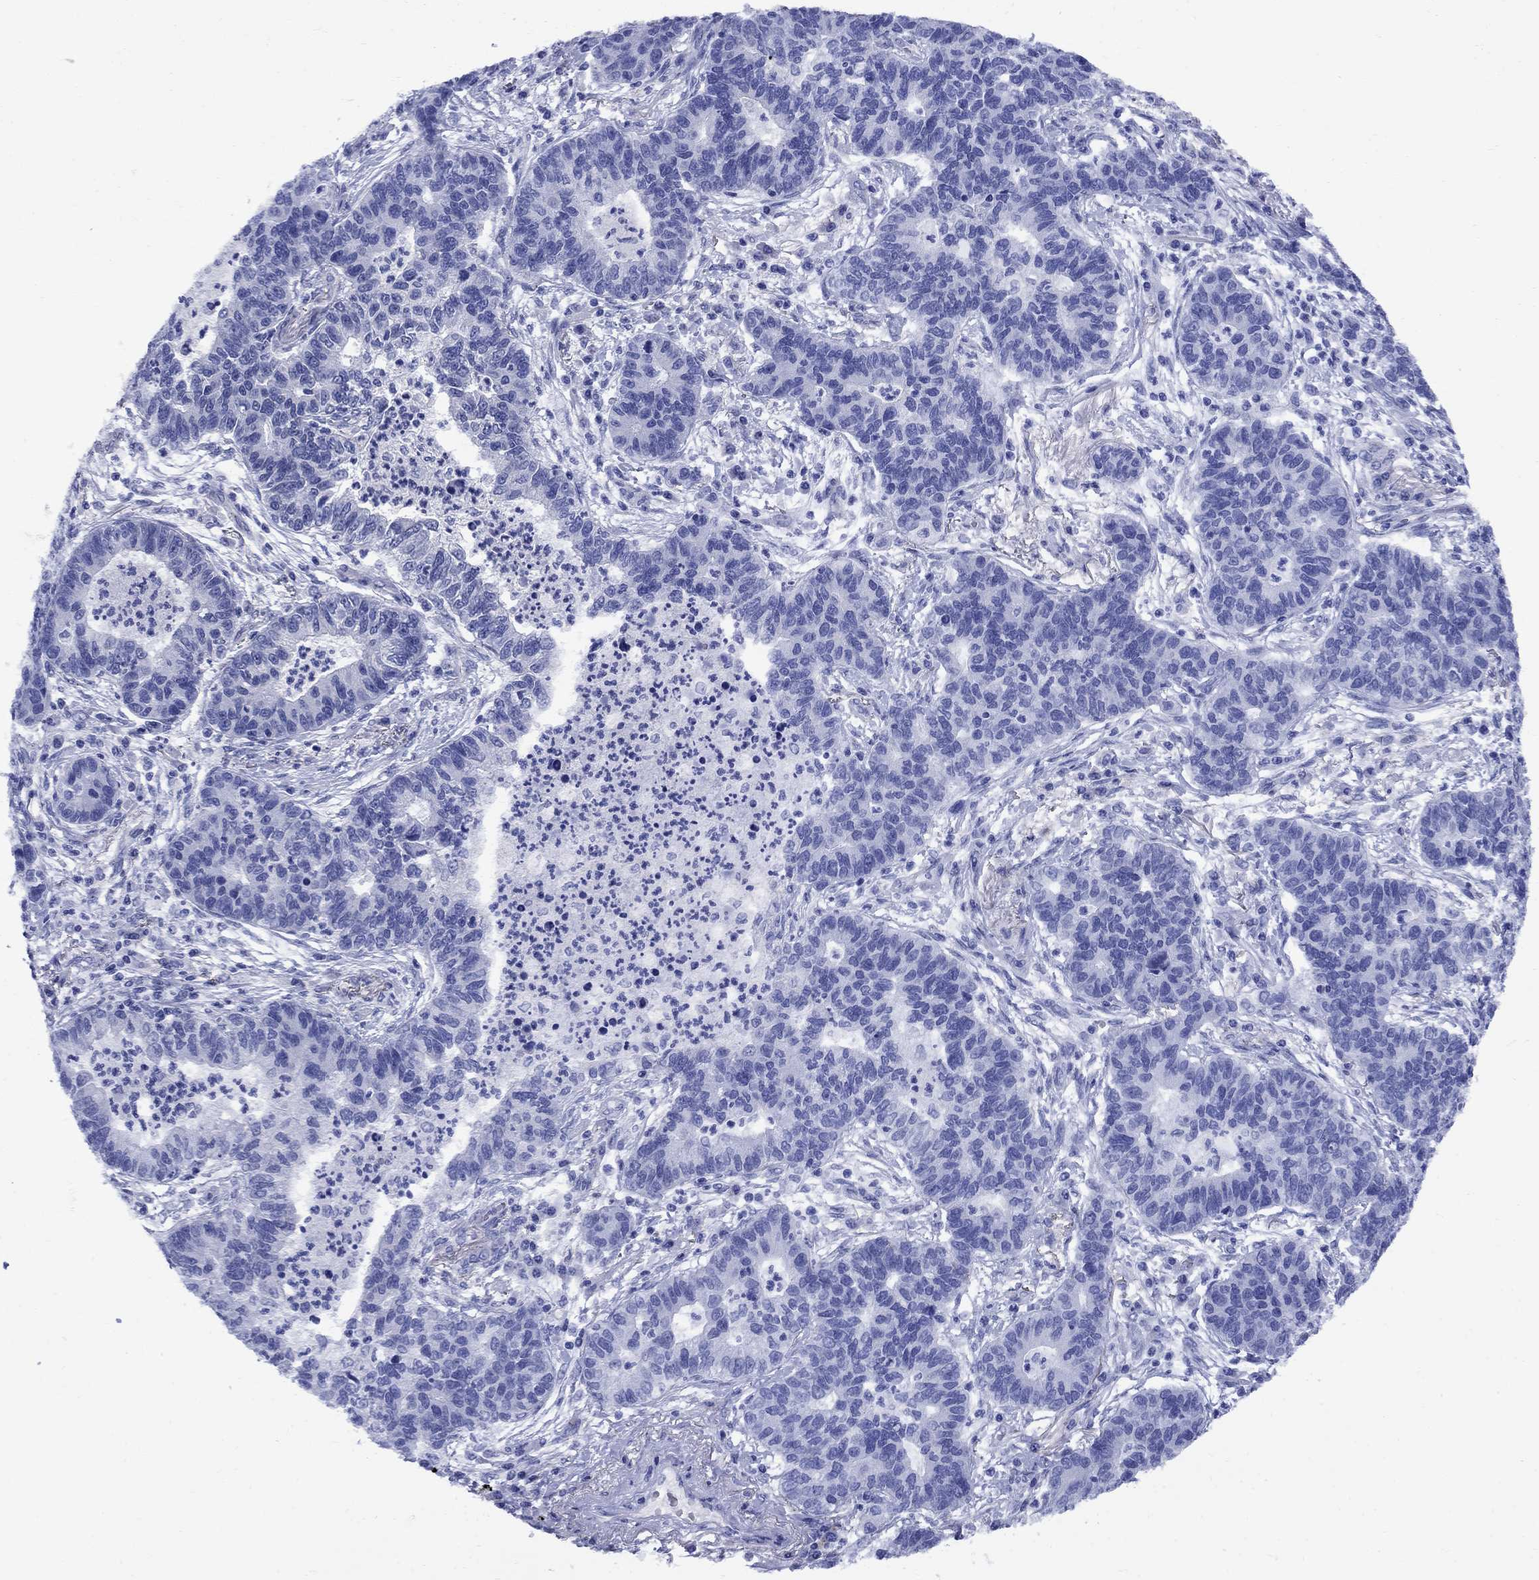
{"staining": {"intensity": "negative", "quantity": "none", "location": "none"}, "tissue": "lung cancer", "cell_type": "Tumor cells", "image_type": "cancer", "snomed": [{"axis": "morphology", "description": "Adenocarcinoma, NOS"}, {"axis": "topography", "description": "Lung"}], "caption": "IHC micrograph of neoplastic tissue: human lung cancer stained with DAB (3,3'-diaminobenzidine) shows no significant protein expression in tumor cells.", "gene": "SMCP", "patient": {"sex": "female", "age": 57}}